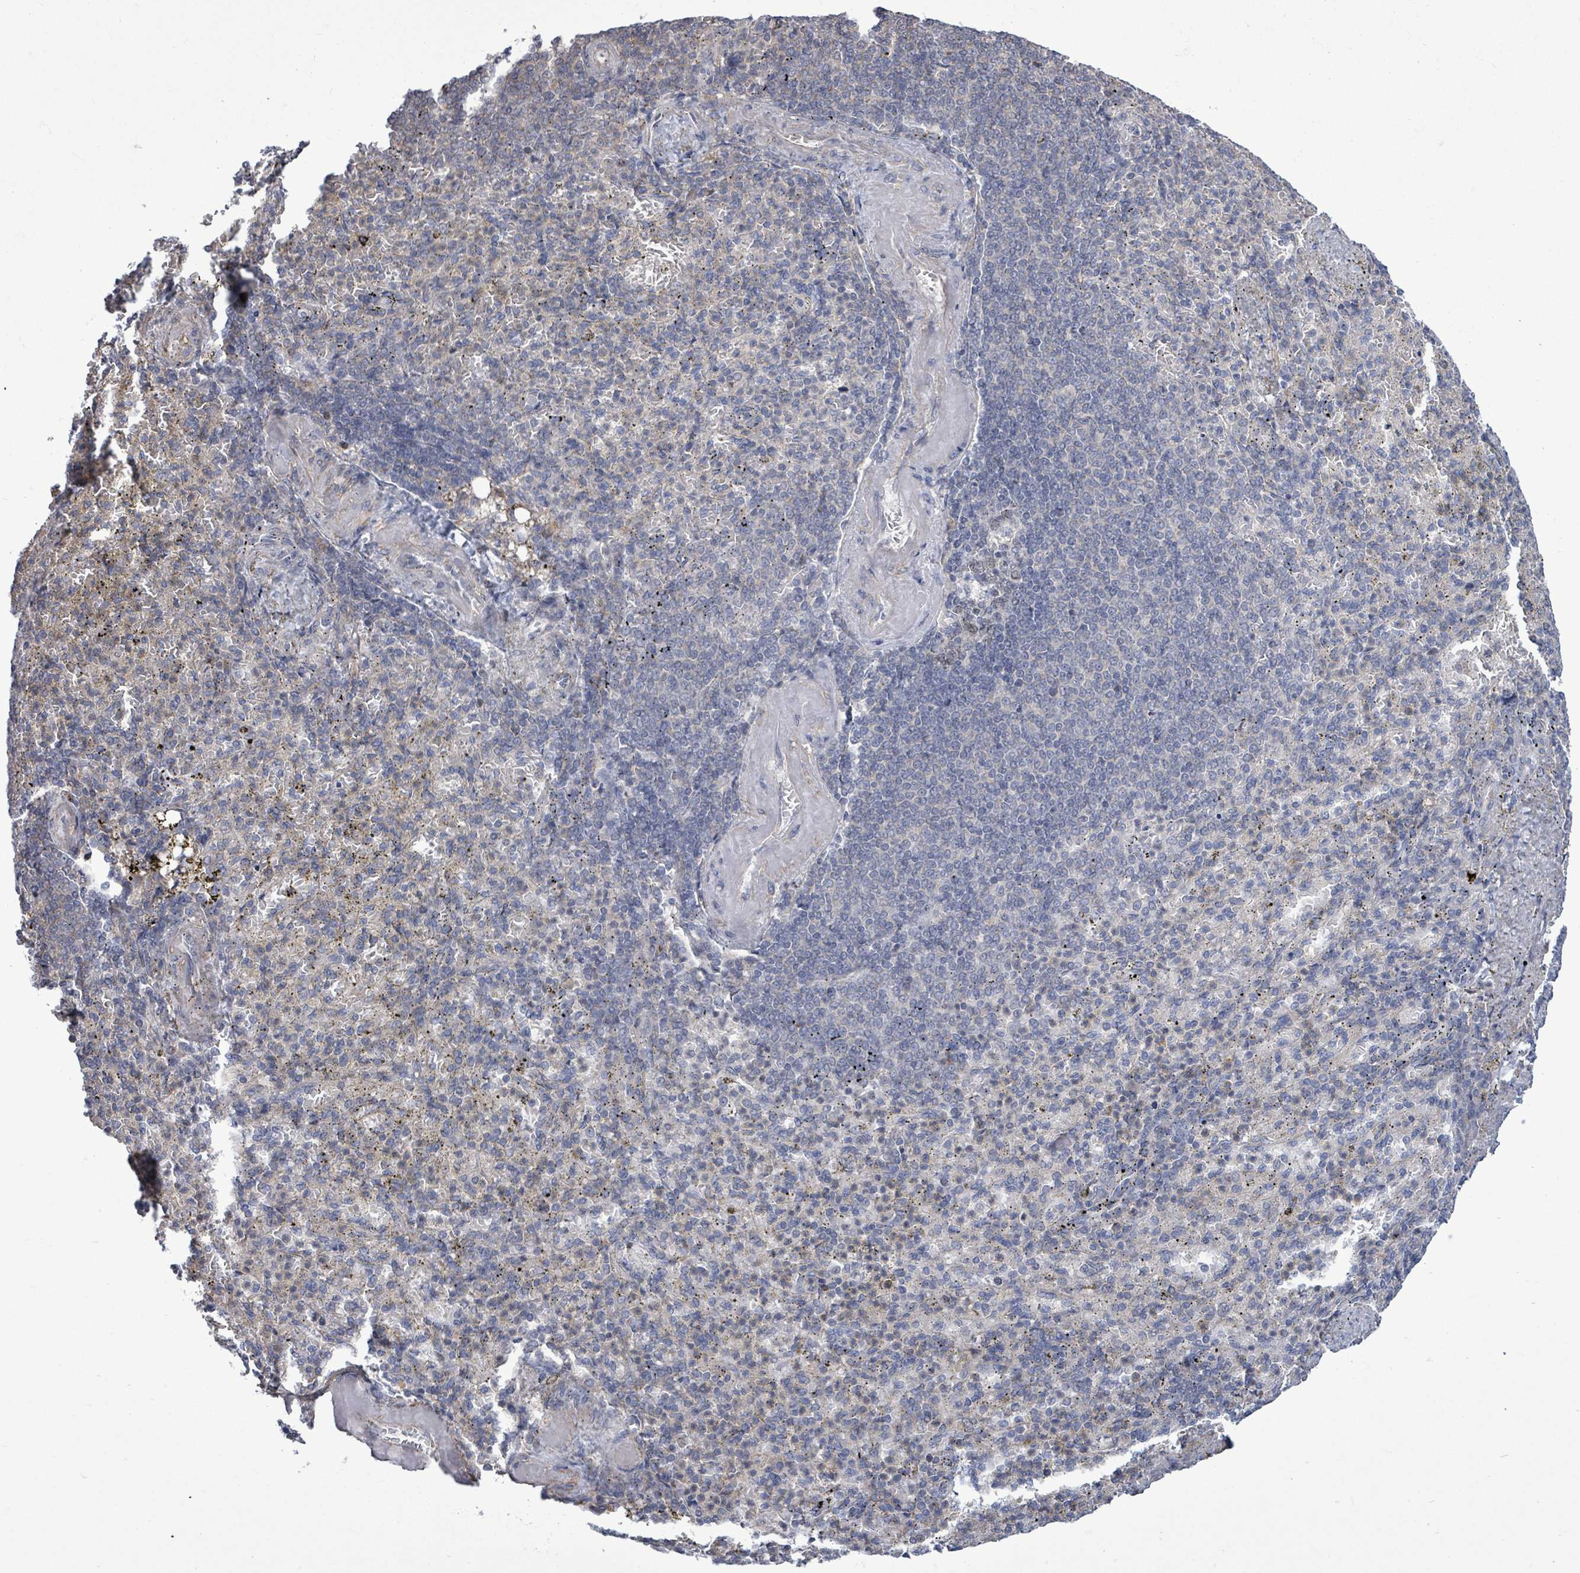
{"staining": {"intensity": "negative", "quantity": "none", "location": "none"}, "tissue": "spleen", "cell_type": "Cells in red pulp", "image_type": "normal", "snomed": [{"axis": "morphology", "description": "Normal tissue, NOS"}, {"axis": "topography", "description": "Spleen"}], "caption": "Immunohistochemistry micrograph of unremarkable spleen stained for a protein (brown), which reveals no positivity in cells in red pulp.", "gene": "PAPSS1", "patient": {"sex": "female", "age": 74}}